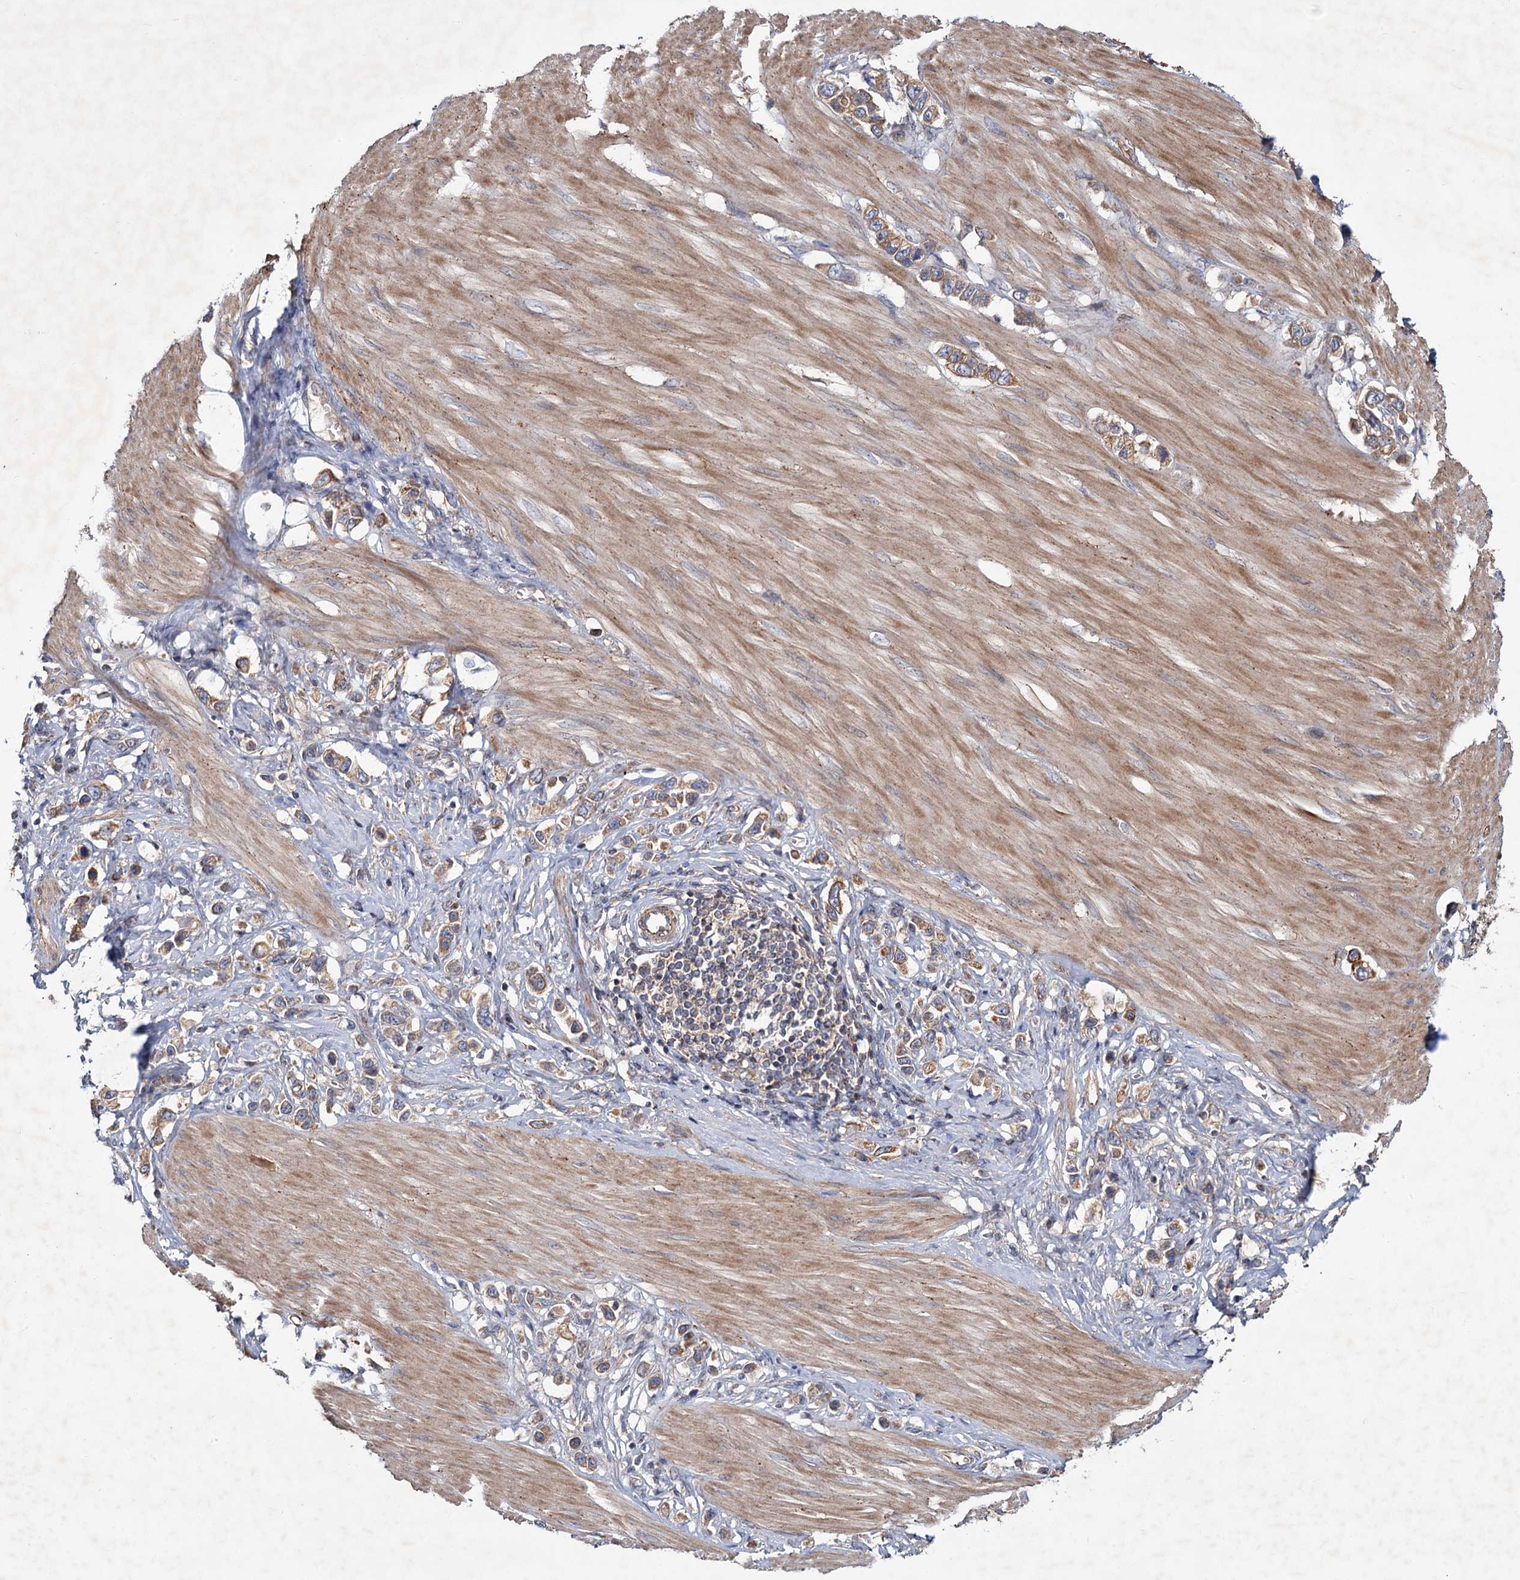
{"staining": {"intensity": "moderate", "quantity": ">75%", "location": "cytoplasmic/membranous"}, "tissue": "stomach cancer", "cell_type": "Tumor cells", "image_type": "cancer", "snomed": [{"axis": "morphology", "description": "Adenocarcinoma, NOS"}, {"axis": "topography", "description": "Stomach"}], "caption": "Protein staining of stomach cancer tissue reveals moderate cytoplasmic/membranous expression in about >75% of tumor cells.", "gene": "MTRR", "patient": {"sex": "female", "age": 65}}